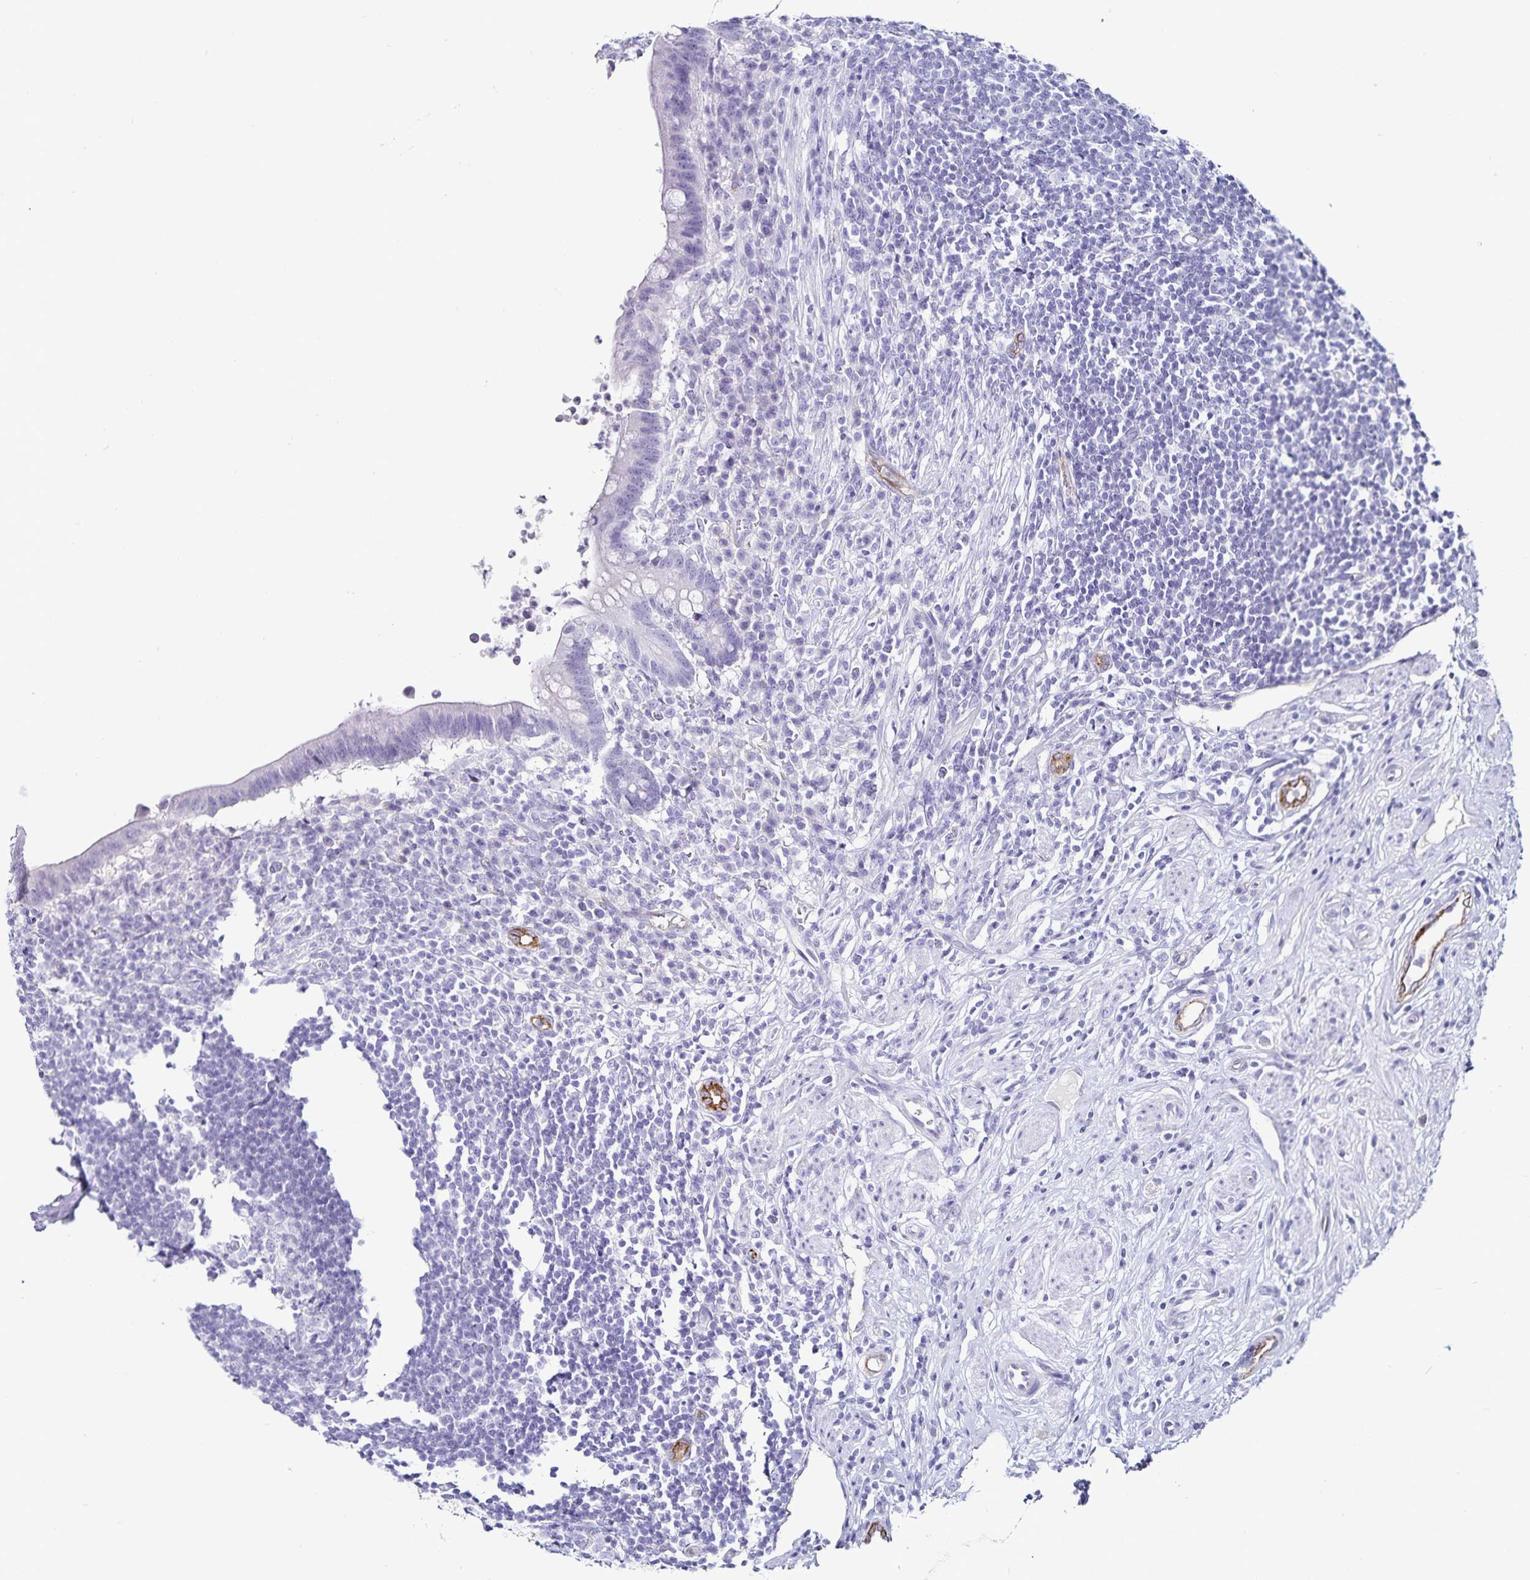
{"staining": {"intensity": "negative", "quantity": "none", "location": "none"}, "tissue": "appendix", "cell_type": "Glandular cells", "image_type": "normal", "snomed": [{"axis": "morphology", "description": "Normal tissue, NOS"}, {"axis": "topography", "description": "Appendix"}], "caption": "Immunohistochemistry (IHC) photomicrograph of normal appendix: appendix stained with DAB (3,3'-diaminobenzidine) shows no significant protein expression in glandular cells.", "gene": "TSPAN7", "patient": {"sex": "female", "age": 56}}